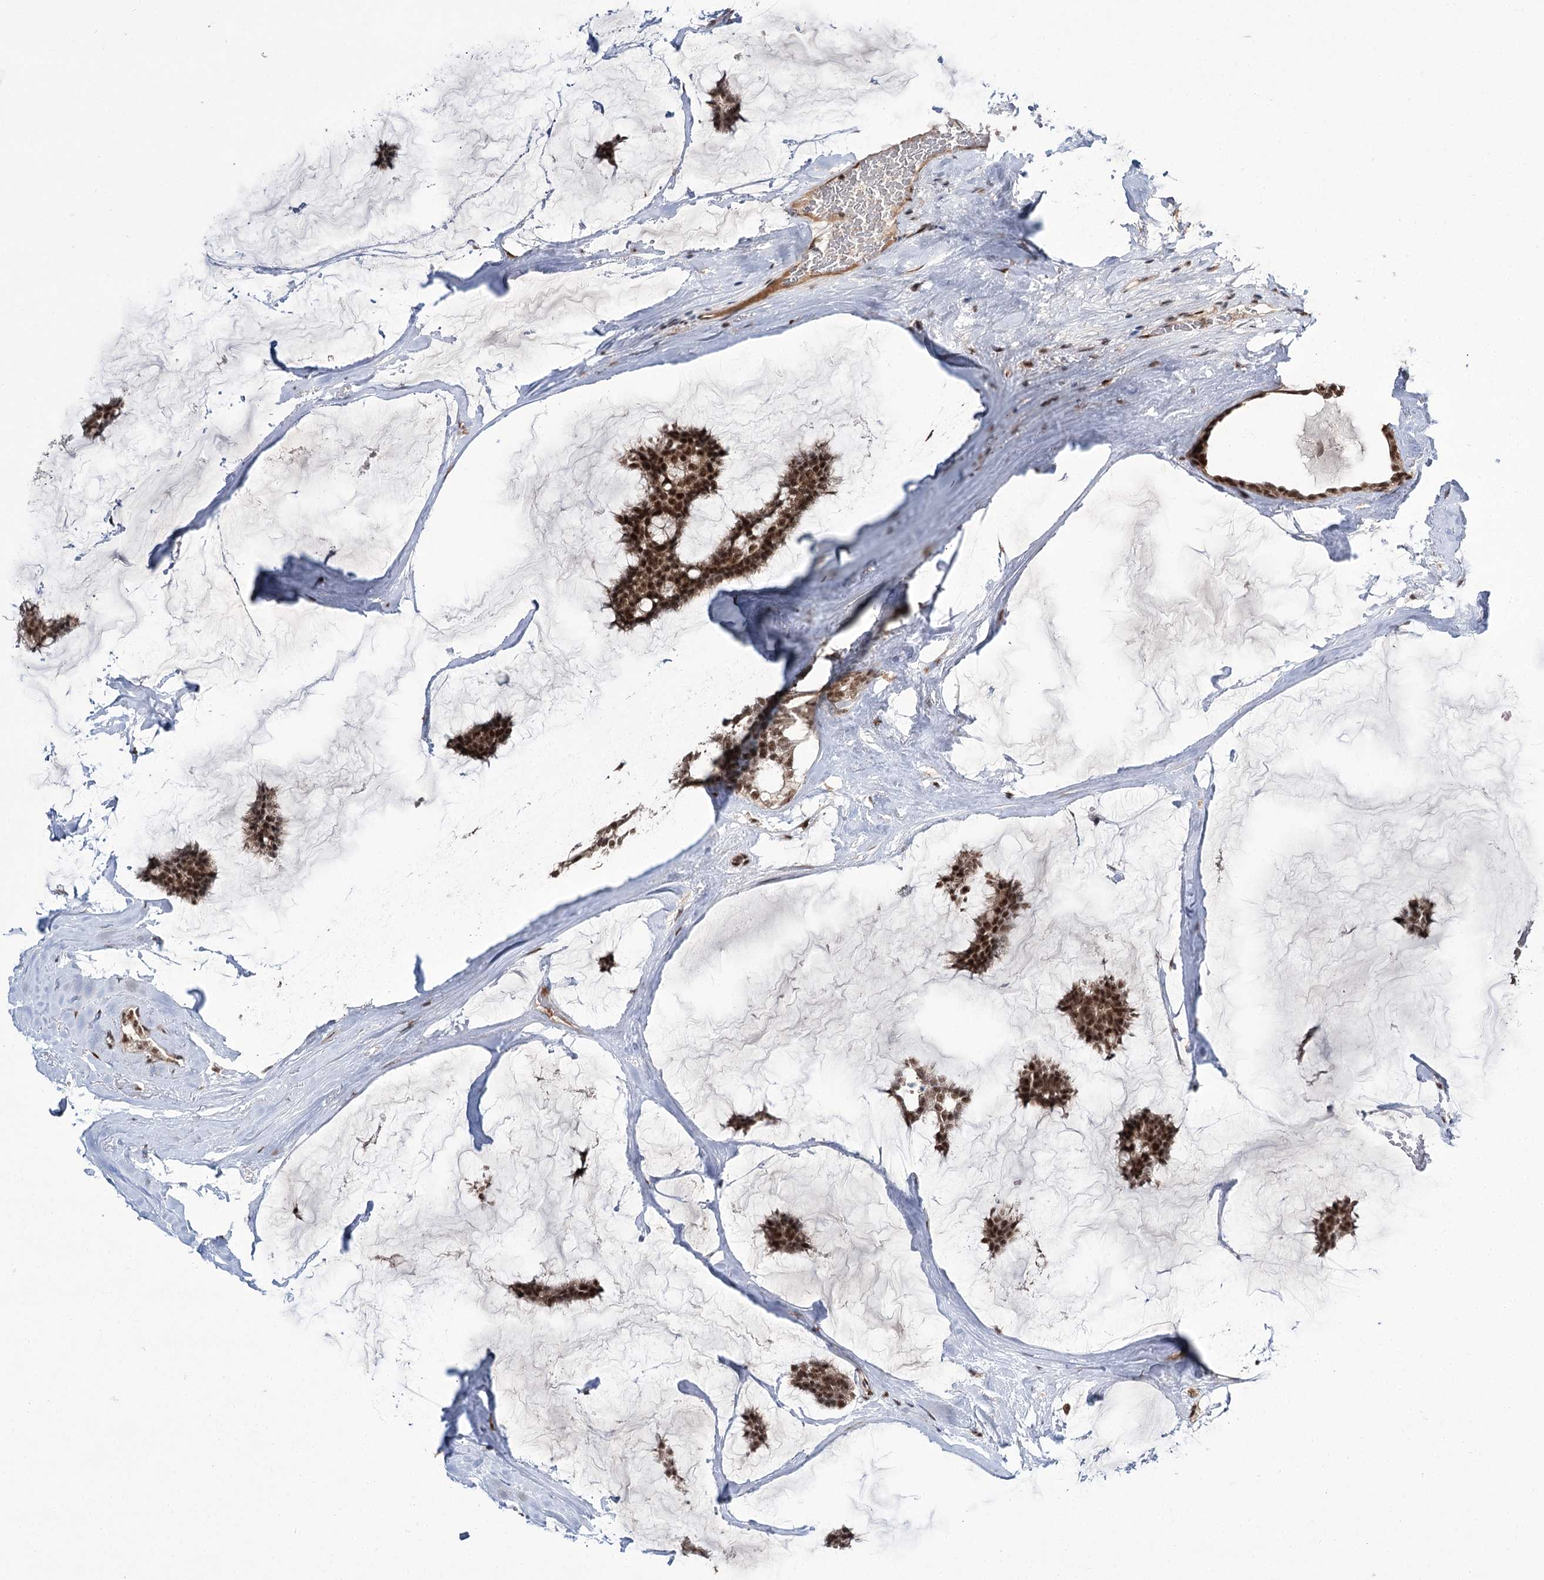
{"staining": {"intensity": "moderate", "quantity": ">75%", "location": "cytoplasmic/membranous,nuclear"}, "tissue": "breast cancer", "cell_type": "Tumor cells", "image_type": "cancer", "snomed": [{"axis": "morphology", "description": "Duct carcinoma"}, {"axis": "topography", "description": "Breast"}], "caption": "Immunohistochemistry (IHC) histopathology image of neoplastic tissue: human breast cancer (intraductal carcinoma) stained using IHC demonstrates medium levels of moderate protein expression localized specifically in the cytoplasmic/membranous and nuclear of tumor cells, appearing as a cytoplasmic/membranous and nuclear brown color.", "gene": "ERCC3", "patient": {"sex": "female", "age": 93}}